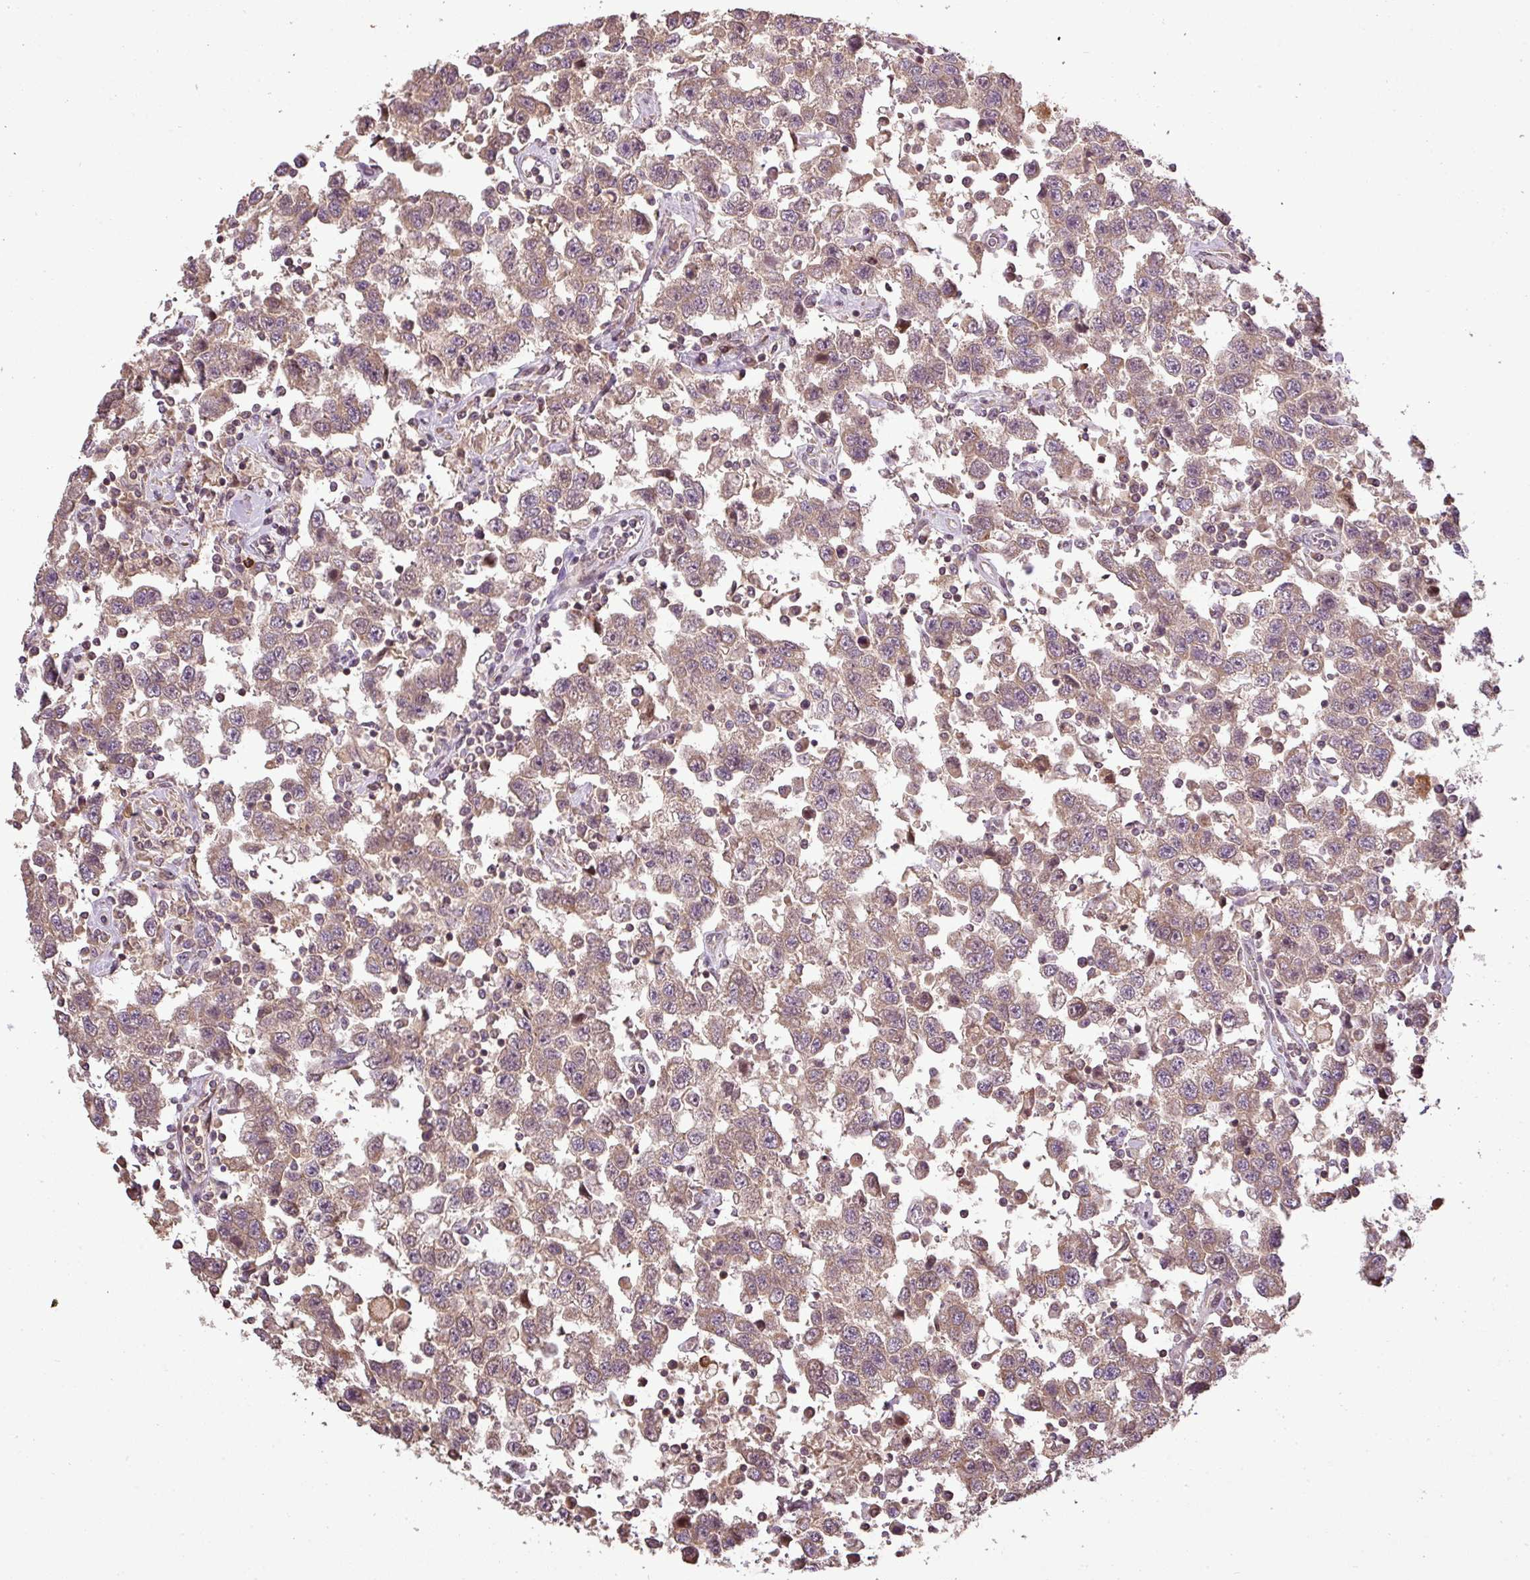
{"staining": {"intensity": "weak", "quantity": ">75%", "location": "cytoplasmic/membranous,nuclear"}, "tissue": "testis cancer", "cell_type": "Tumor cells", "image_type": "cancer", "snomed": [{"axis": "morphology", "description": "Seminoma, NOS"}, {"axis": "topography", "description": "Testis"}], "caption": "This image displays immunohistochemistry staining of testis cancer (seminoma), with low weak cytoplasmic/membranous and nuclear positivity in approximately >75% of tumor cells.", "gene": "FAIM", "patient": {"sex": "male", "age": 41}}